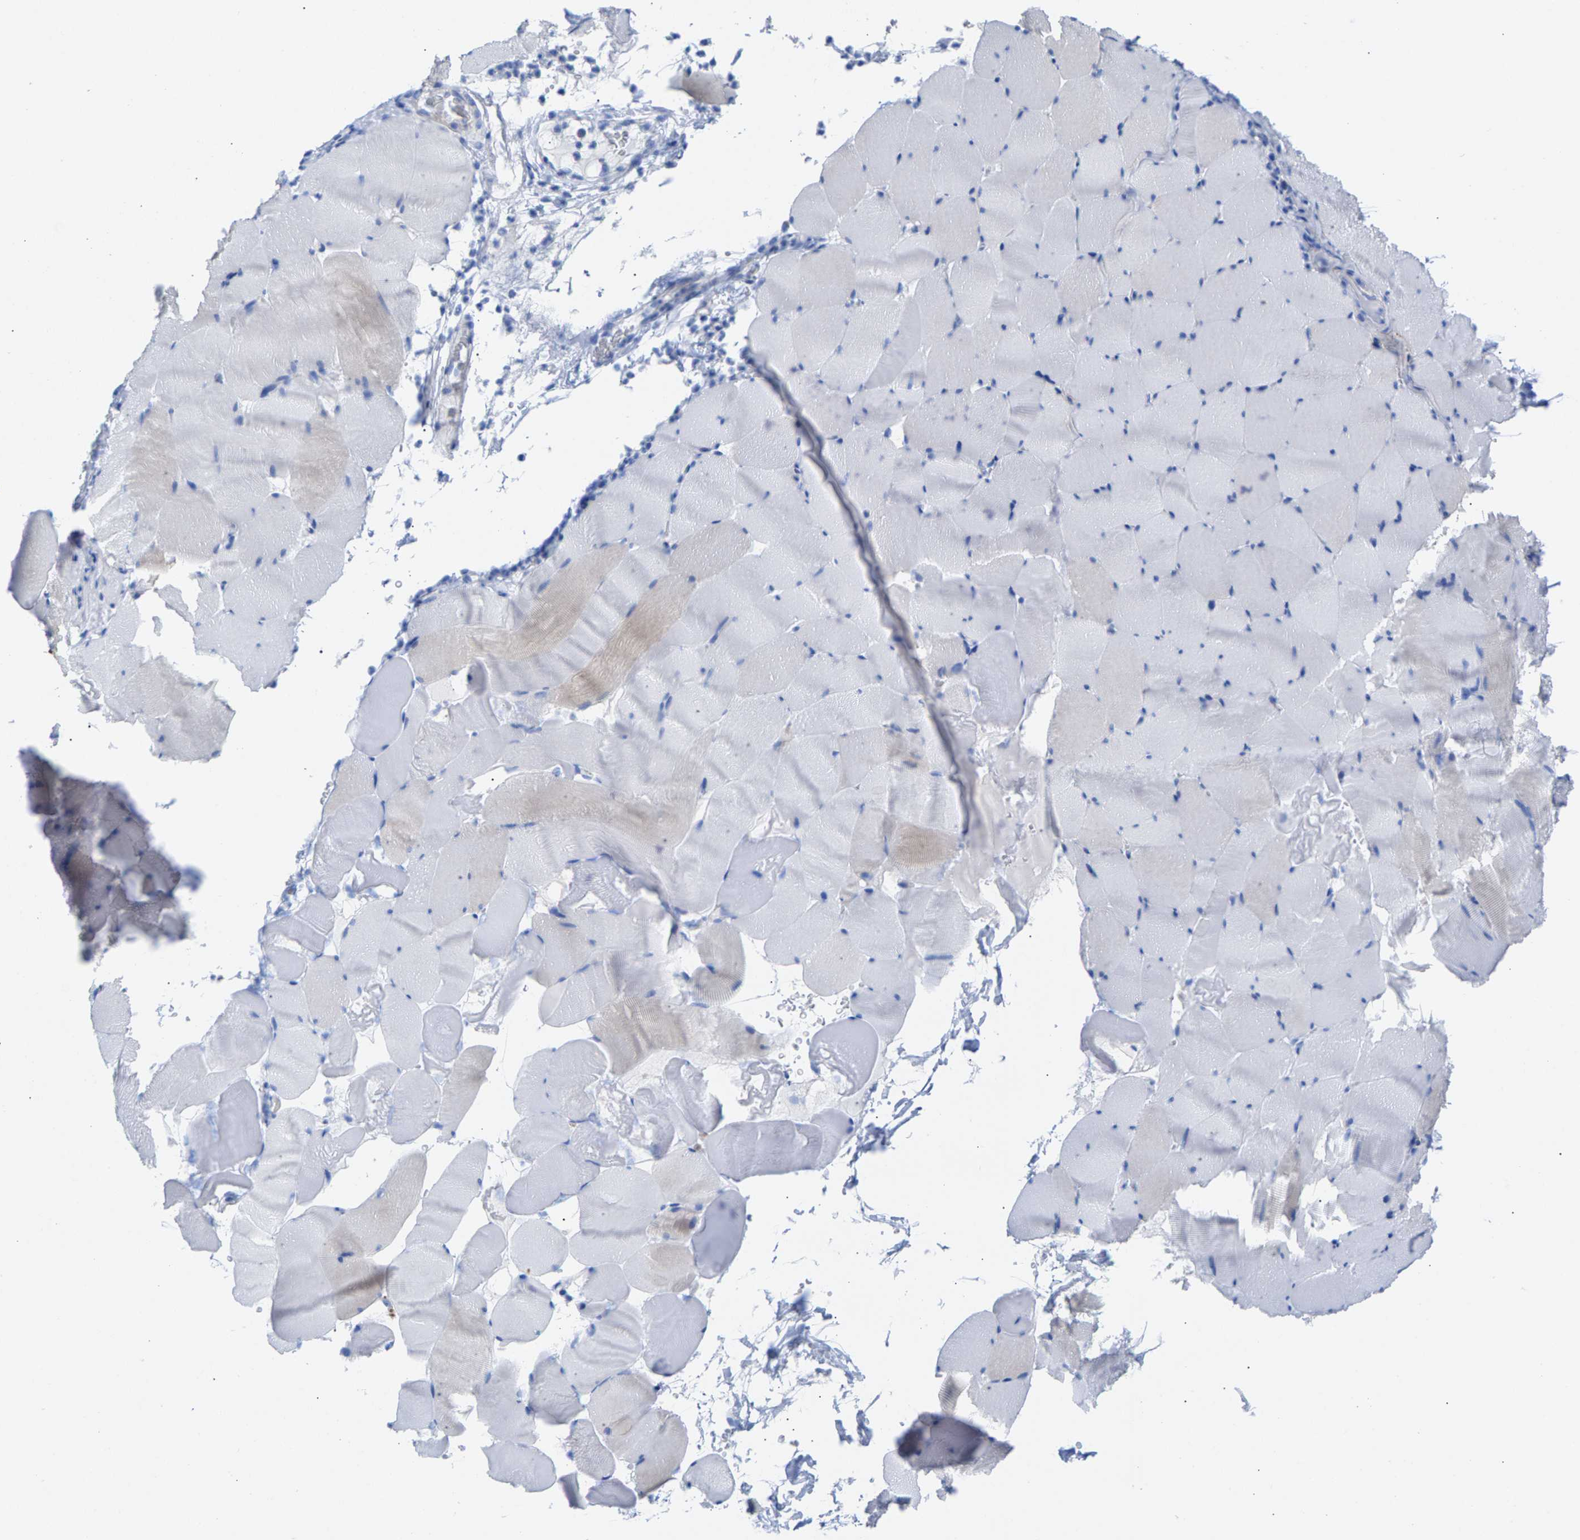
{"staining": {"intensity": "weak", "quantity": "<25%", "location": "cytoplasmic/membranous"}, "tissue": "skeletal muscle", "cell_type": "Myocytes", "image_type": "normal", "snomed": [{"axis": "morphology", "description": "Normal tissue, NOS"}, {"axis": "topography", "description": "Skeletal muscle"}], "caption": "This is a image of IHC staining of normal skeletal muscle, which shows no expression in myocytes. The staining was performed using DAB (3,3'-diaminobenzidine) to visualize the protein expression in brown, while the nuclei were stained in blue with hematoxylin (Magnification: 20x).", "gene": "CPA1", "patient": {"sex": "male", "age": 62}}